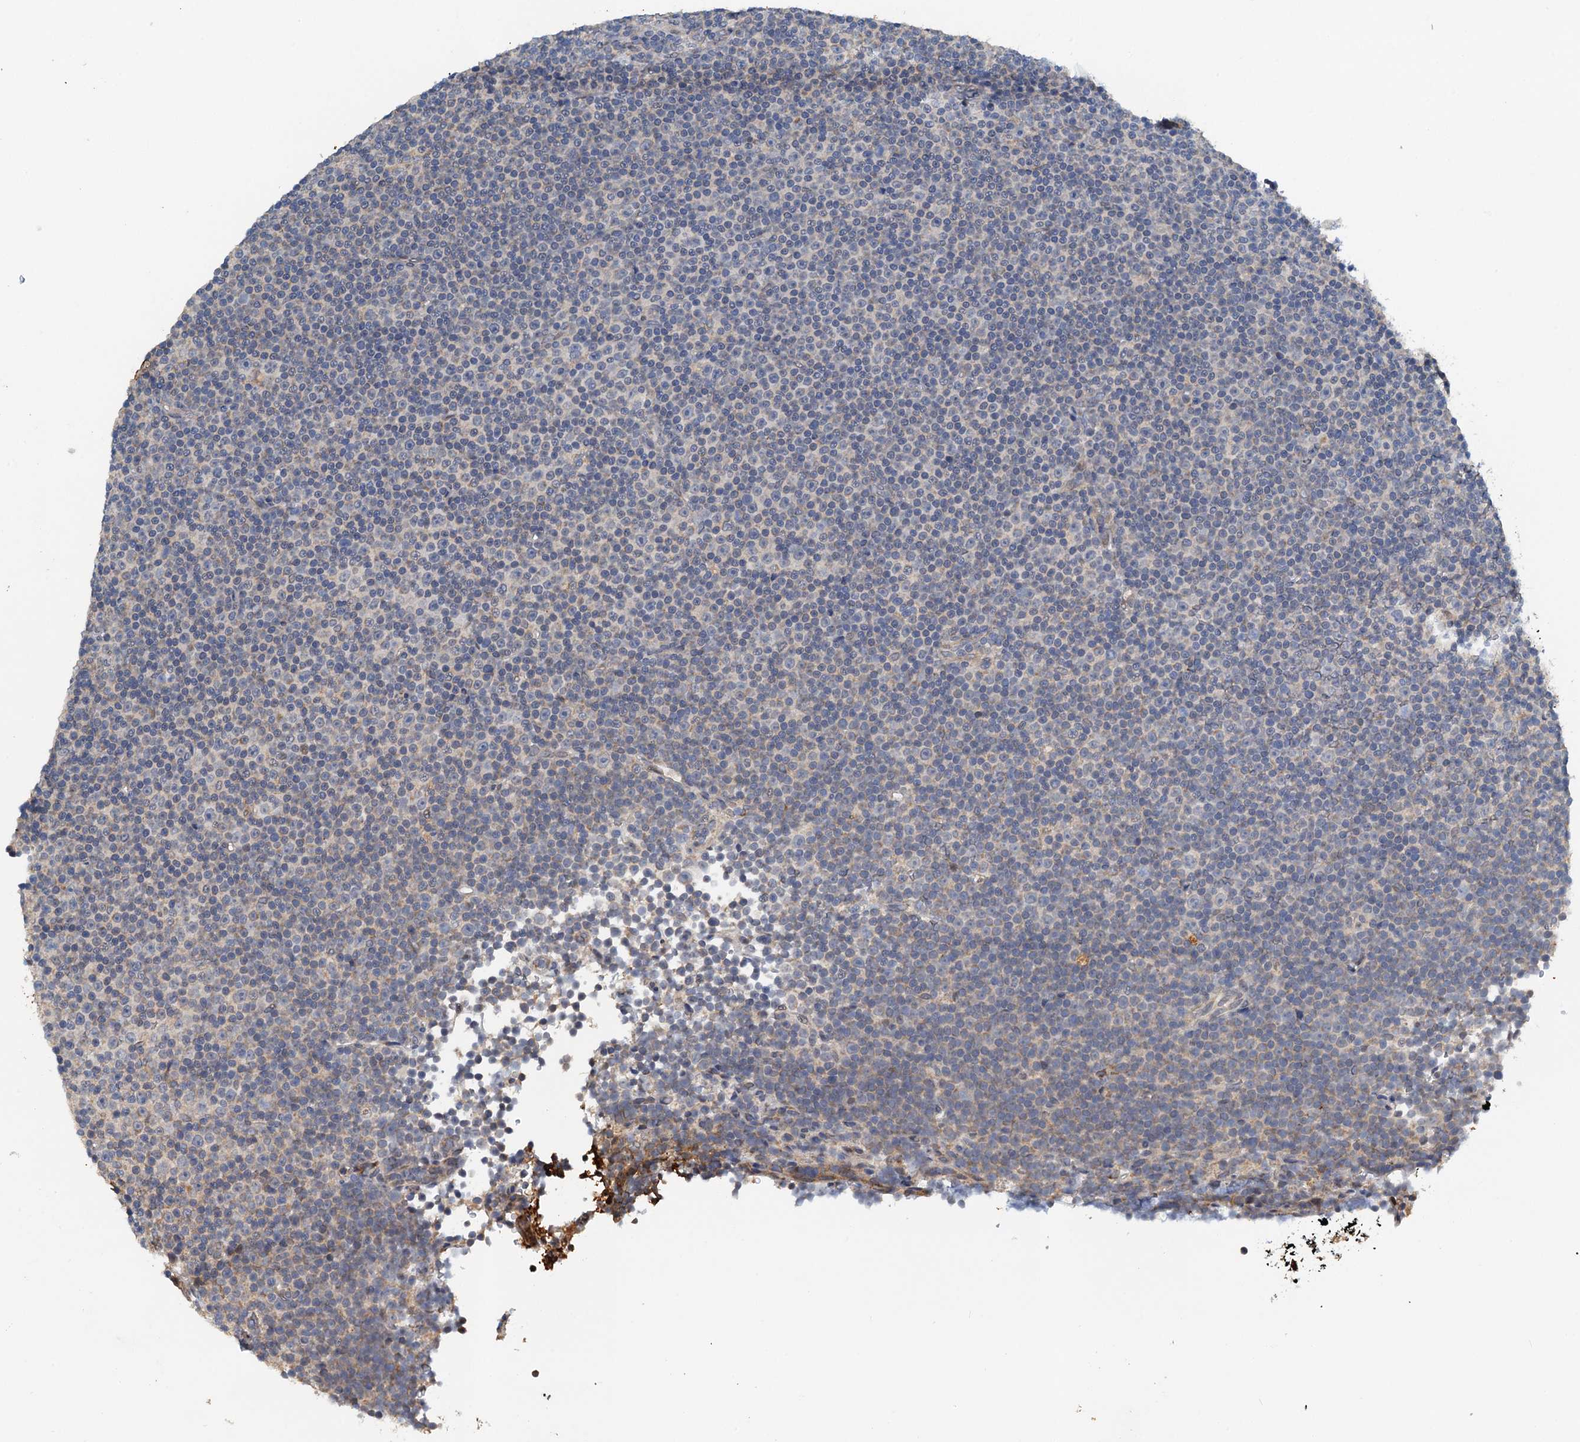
{"staining": {"intensity": "negative", "quantity": "none", "location": "none"}, "tissue": "lymphoma", "cell_type": "Tumor cells", "image_type": "cancer", "snomed": [{"axis": "morphology", "description": "Malignant lymphoma, non-Hodgkin's type, Low grade"}, {"axis": "topography", "description": "Lymph node"}], "caption": "An immunohistochemistry (IHC) micrograph of lymphoma is shown. There is no staining in tumor cells of lymphoma.", "gene": "ZNF606", "patient": {"sex": "female", "age": 67}}